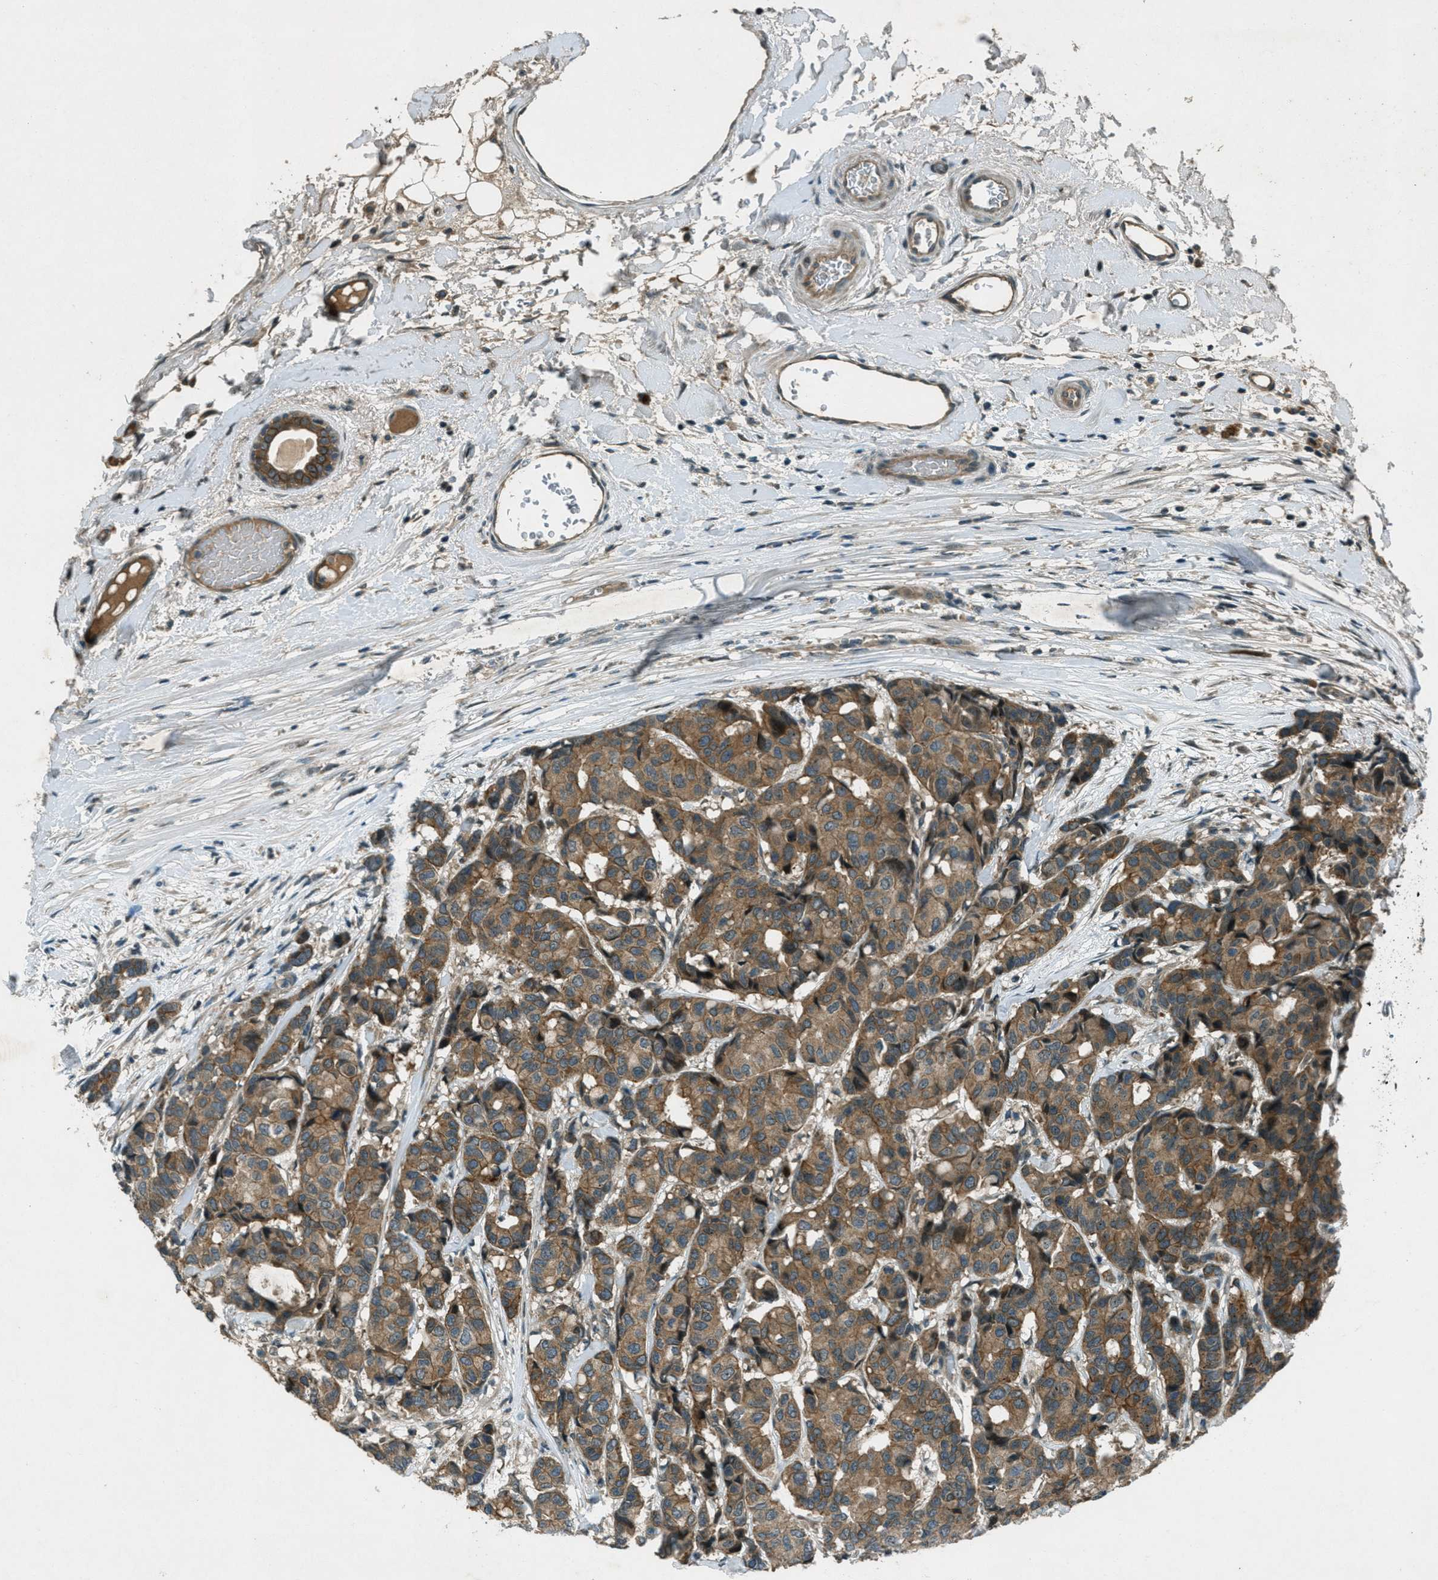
{"staining": {"intensity": "moderate", "quantity": ">75%", "location": "cytoplasmic/membranous"}, "tissue": "breast cancer", "cell_type": "Tumor cells", "image_type": "cancer", "snomed": [{"axis": "morphology", "description": "Duct carcinoma"}, {"axis": "topography", "description": "Breast"}], "caption": "The photomicrograph exhibits staining of breast cancer, revealing moderate cytoplasmic/membranous protein positivity (brown color) within tumor cells.", "gene": "STK11", "patient": {"sex": "female", "age": 87}}